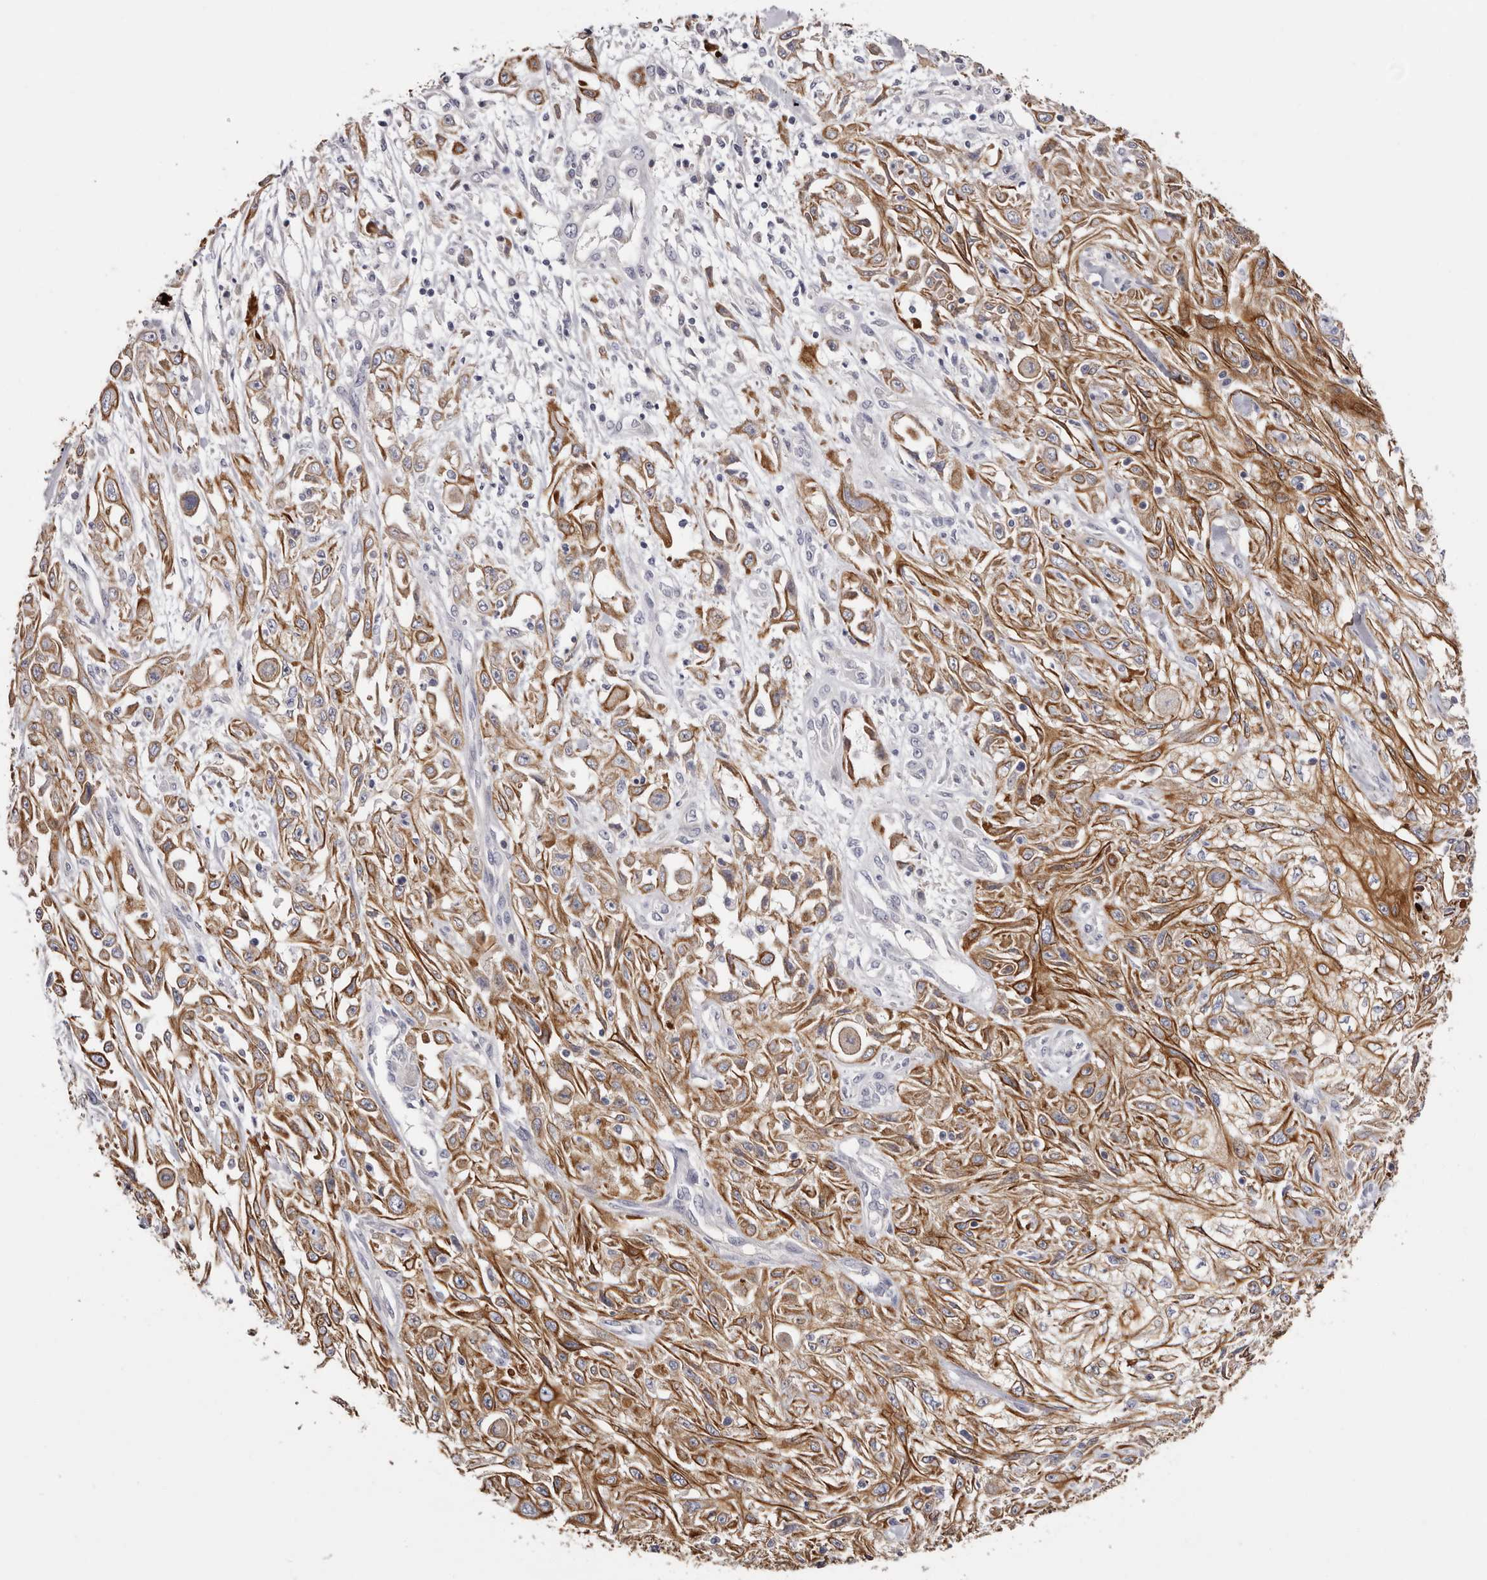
{"staining": {"intensity": "moderate", "quantity": ">75%", "location": "cytoplasmic/membranous"}, "tissue": "skin cancer", "cell_type": "Tumor cells", "image_type": "cancer", "snomed": [{"axis": "morphology", "description": "Squamous cell carcinoma, NOS"}, {"axis": "morphology", "description": "Squamous cell carcinoma, metastatic, NOS"}, {"axis": "topography", "description": "Skin"}, {"axis": "topography", "description": "Lymph node"}], "caption": "Tumor cells demonstrate medium levels of moderate cytoplasmic/membranous staining in about >75% of cells in skin cancer (squamous cell carcinoma).", "gene": "STK16", "patient": {"sex": "male", "age": 75}}